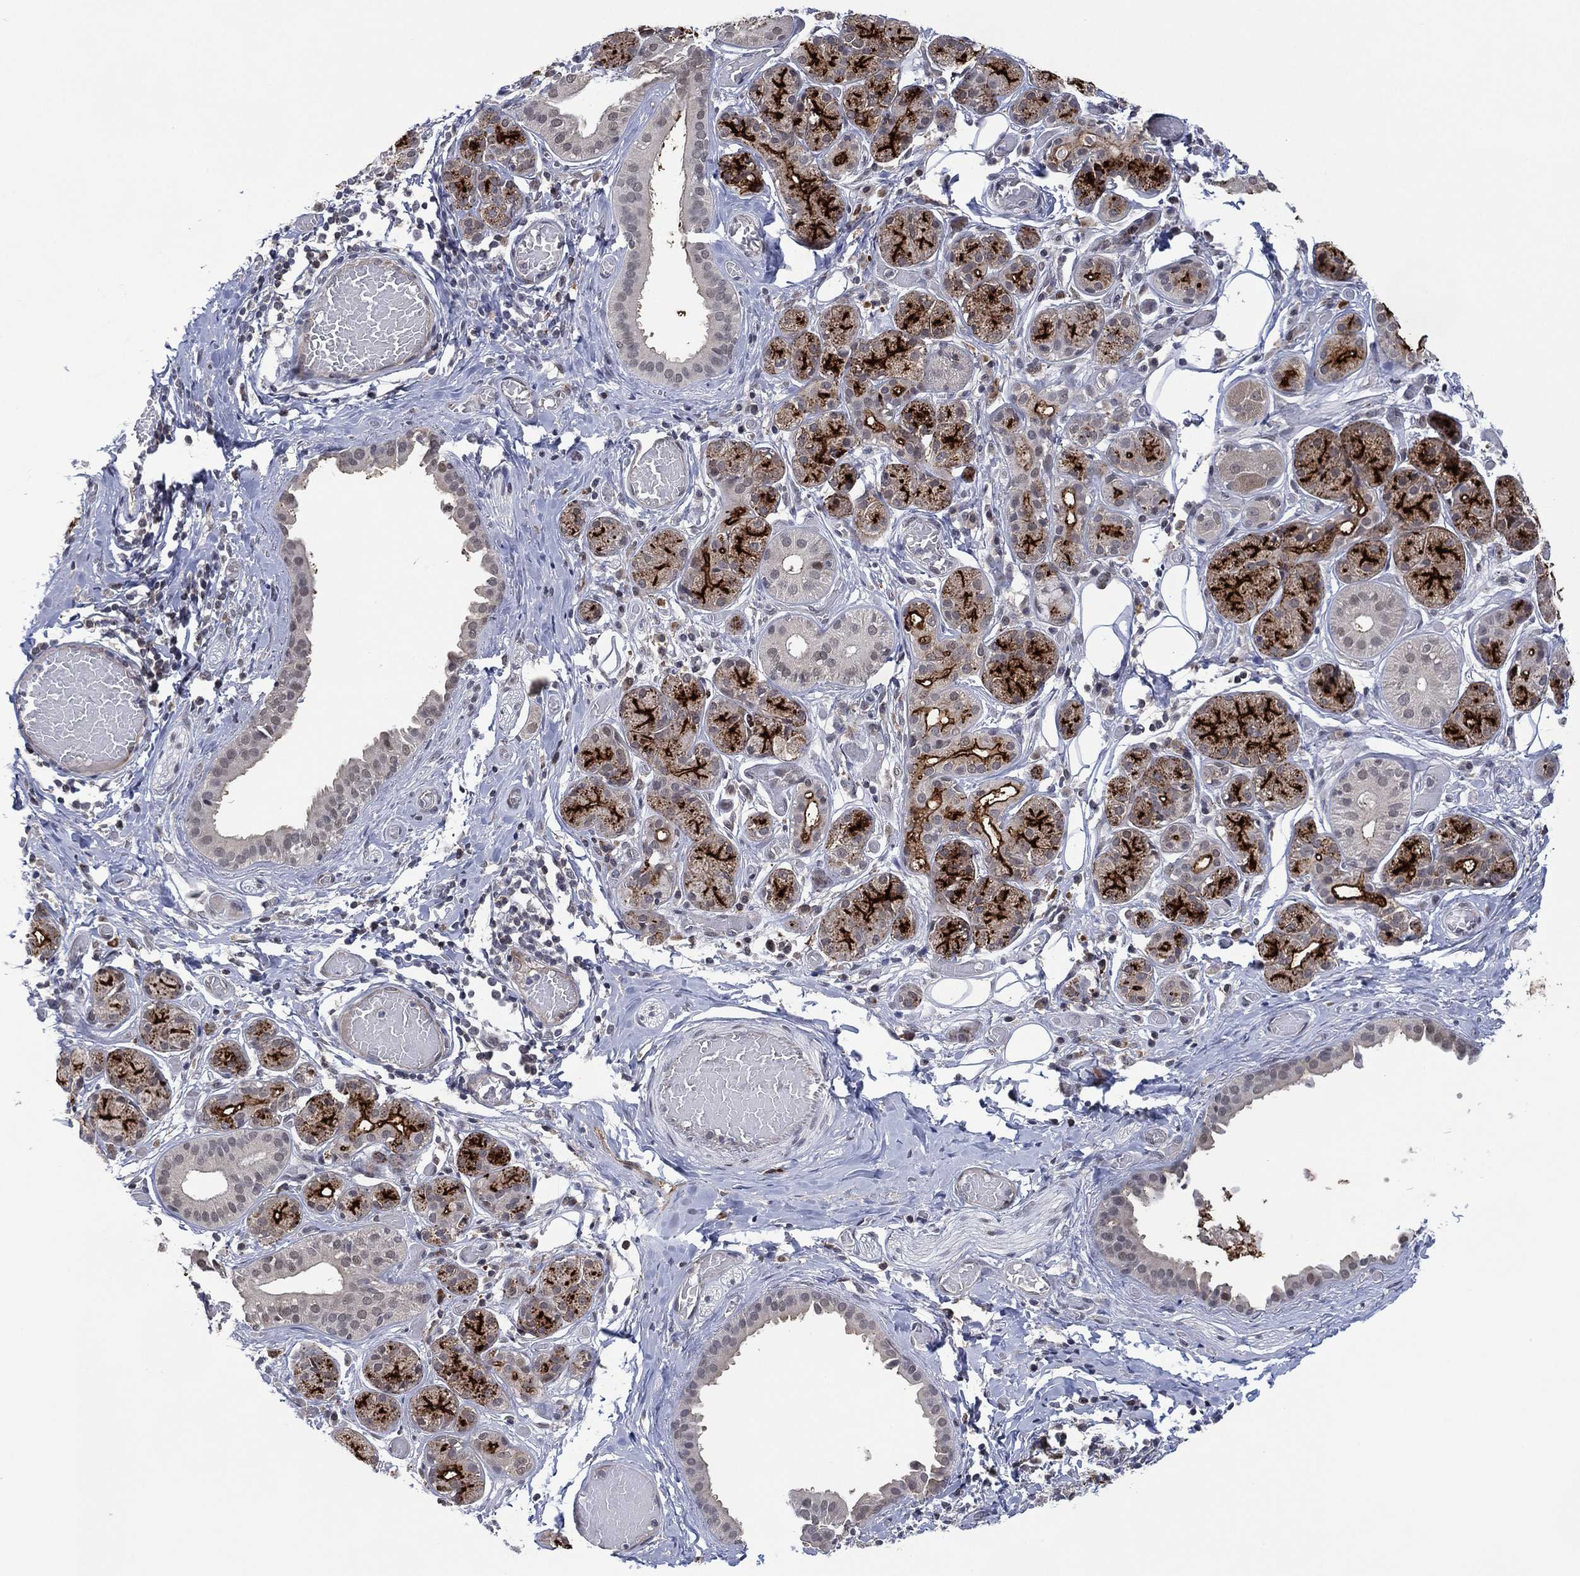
{"staining": {"intensity": "strong", "quantity": "25%-75%", "location": "cytoplasmic/membranous"}, "tissue": "salivary gland", "cell_type": "Glandular cells", "image_type": "normal", "snomed": [{"axis": "morphology", "description": "Normal tissue, NOS"}, {"axis": "topography", "description": "Salivary gland"}, {"axis": "topography", "description": "Peripheral nerve tissue"}], "caption": "Glandular cells display high levels of strong cytoplasmic/membranous positivity in approximately 25%-75% of cells in normal human salivary gland. The staining was performed using DAB, with brown indicating positive protein expression. Nuclei are stained blue with hematoxylin.", "gene": "DPP4", "patient": {"sex": "male", "age": 71}}